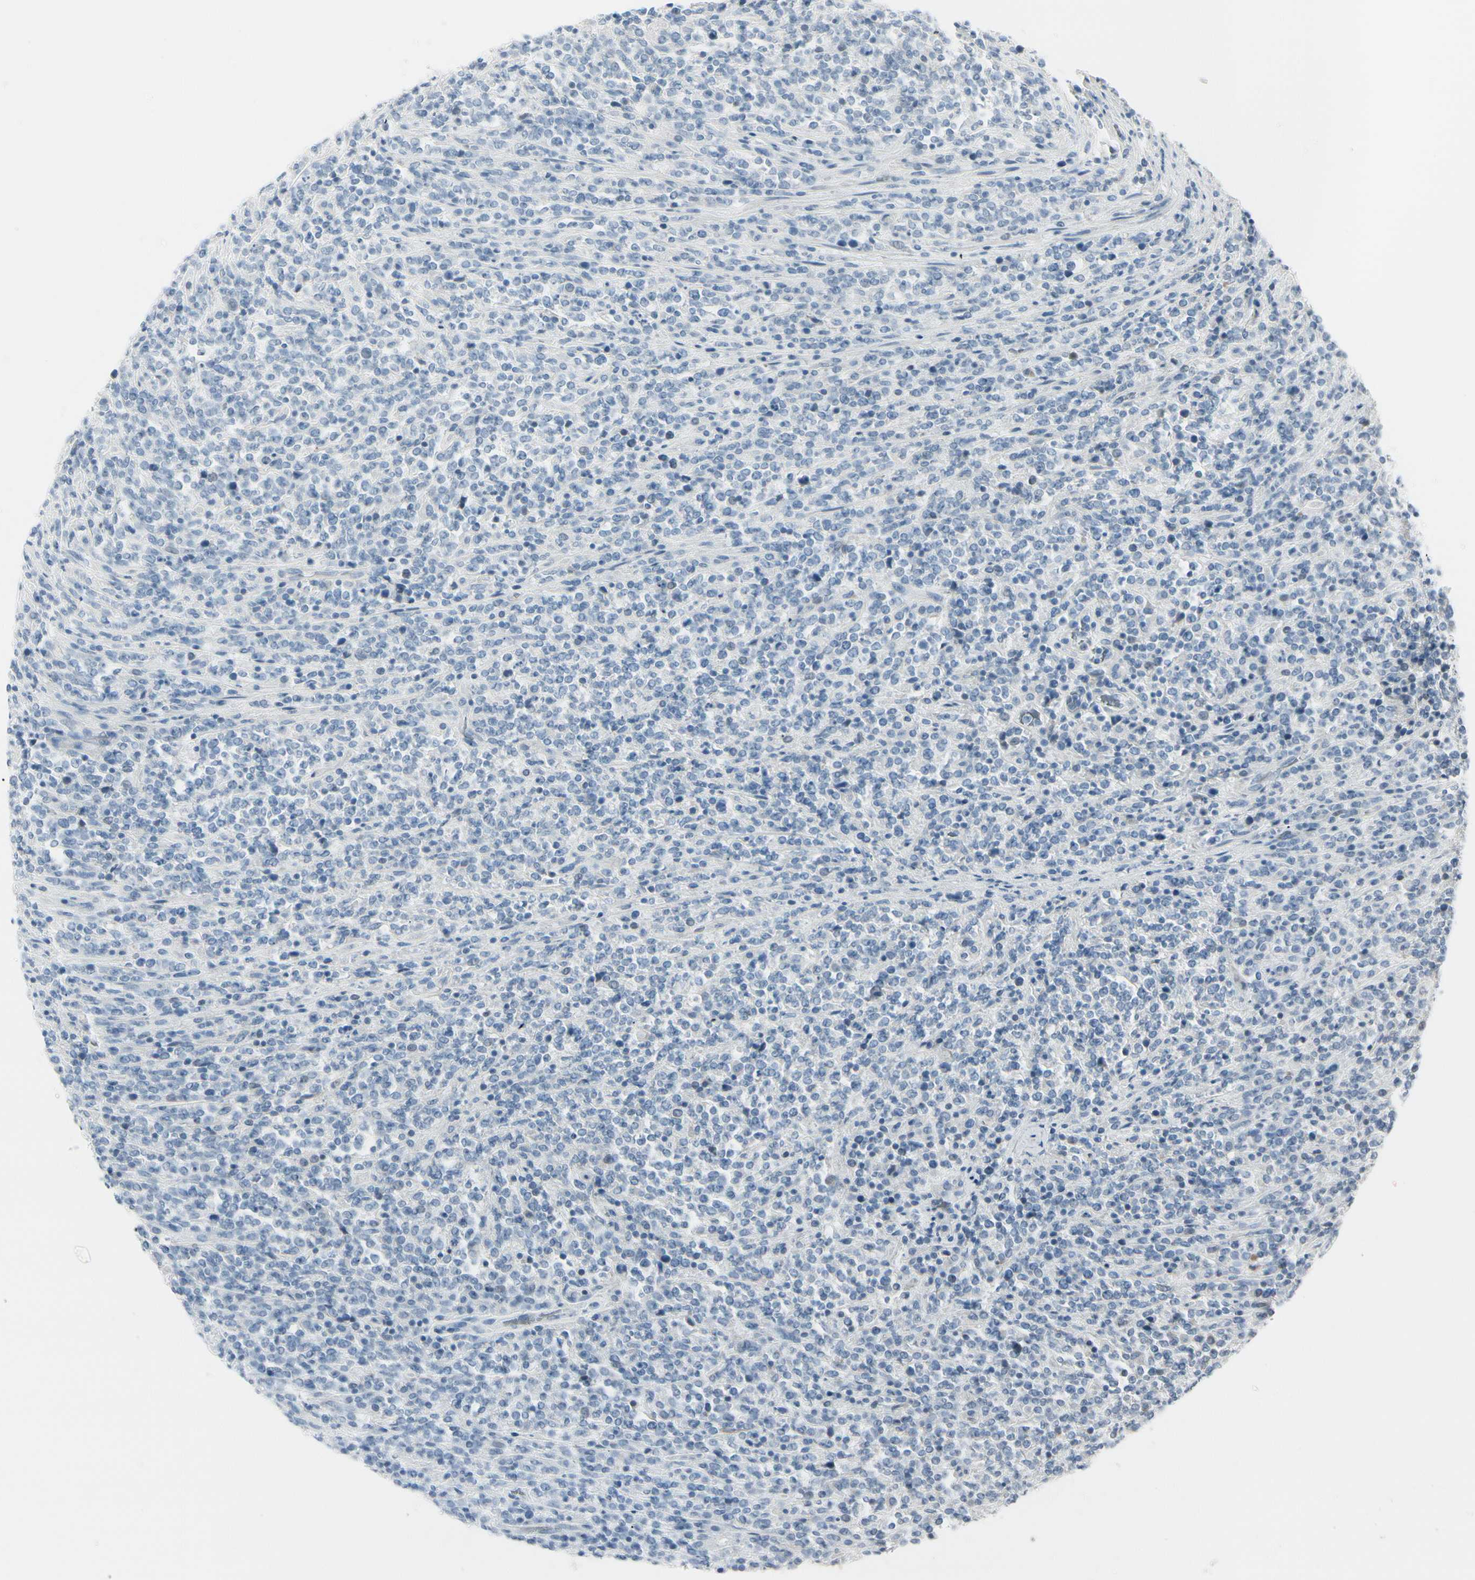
{"staining": {"intensity": "negative", "quantity": "none", "location": "none"}, "tissue": "lymphoma", "cell_type": "Tumor cells", "image_type": "cancer", "snomed": [{"axis": "morphology", "description": "Malignant lymphoma, non-Hodgkin's type, High grade"}, {"axis": "topography", "description": "Soft tissue"}], "caption": "IHC histopathology image of malignant lymphoma, non-Hodgkin's type (high-grade) stained for a protein (brown), which exhibits no positivity in tumor cells.", "gene": "CDHR5", "patient": {"sex": "male", "age": 18}}